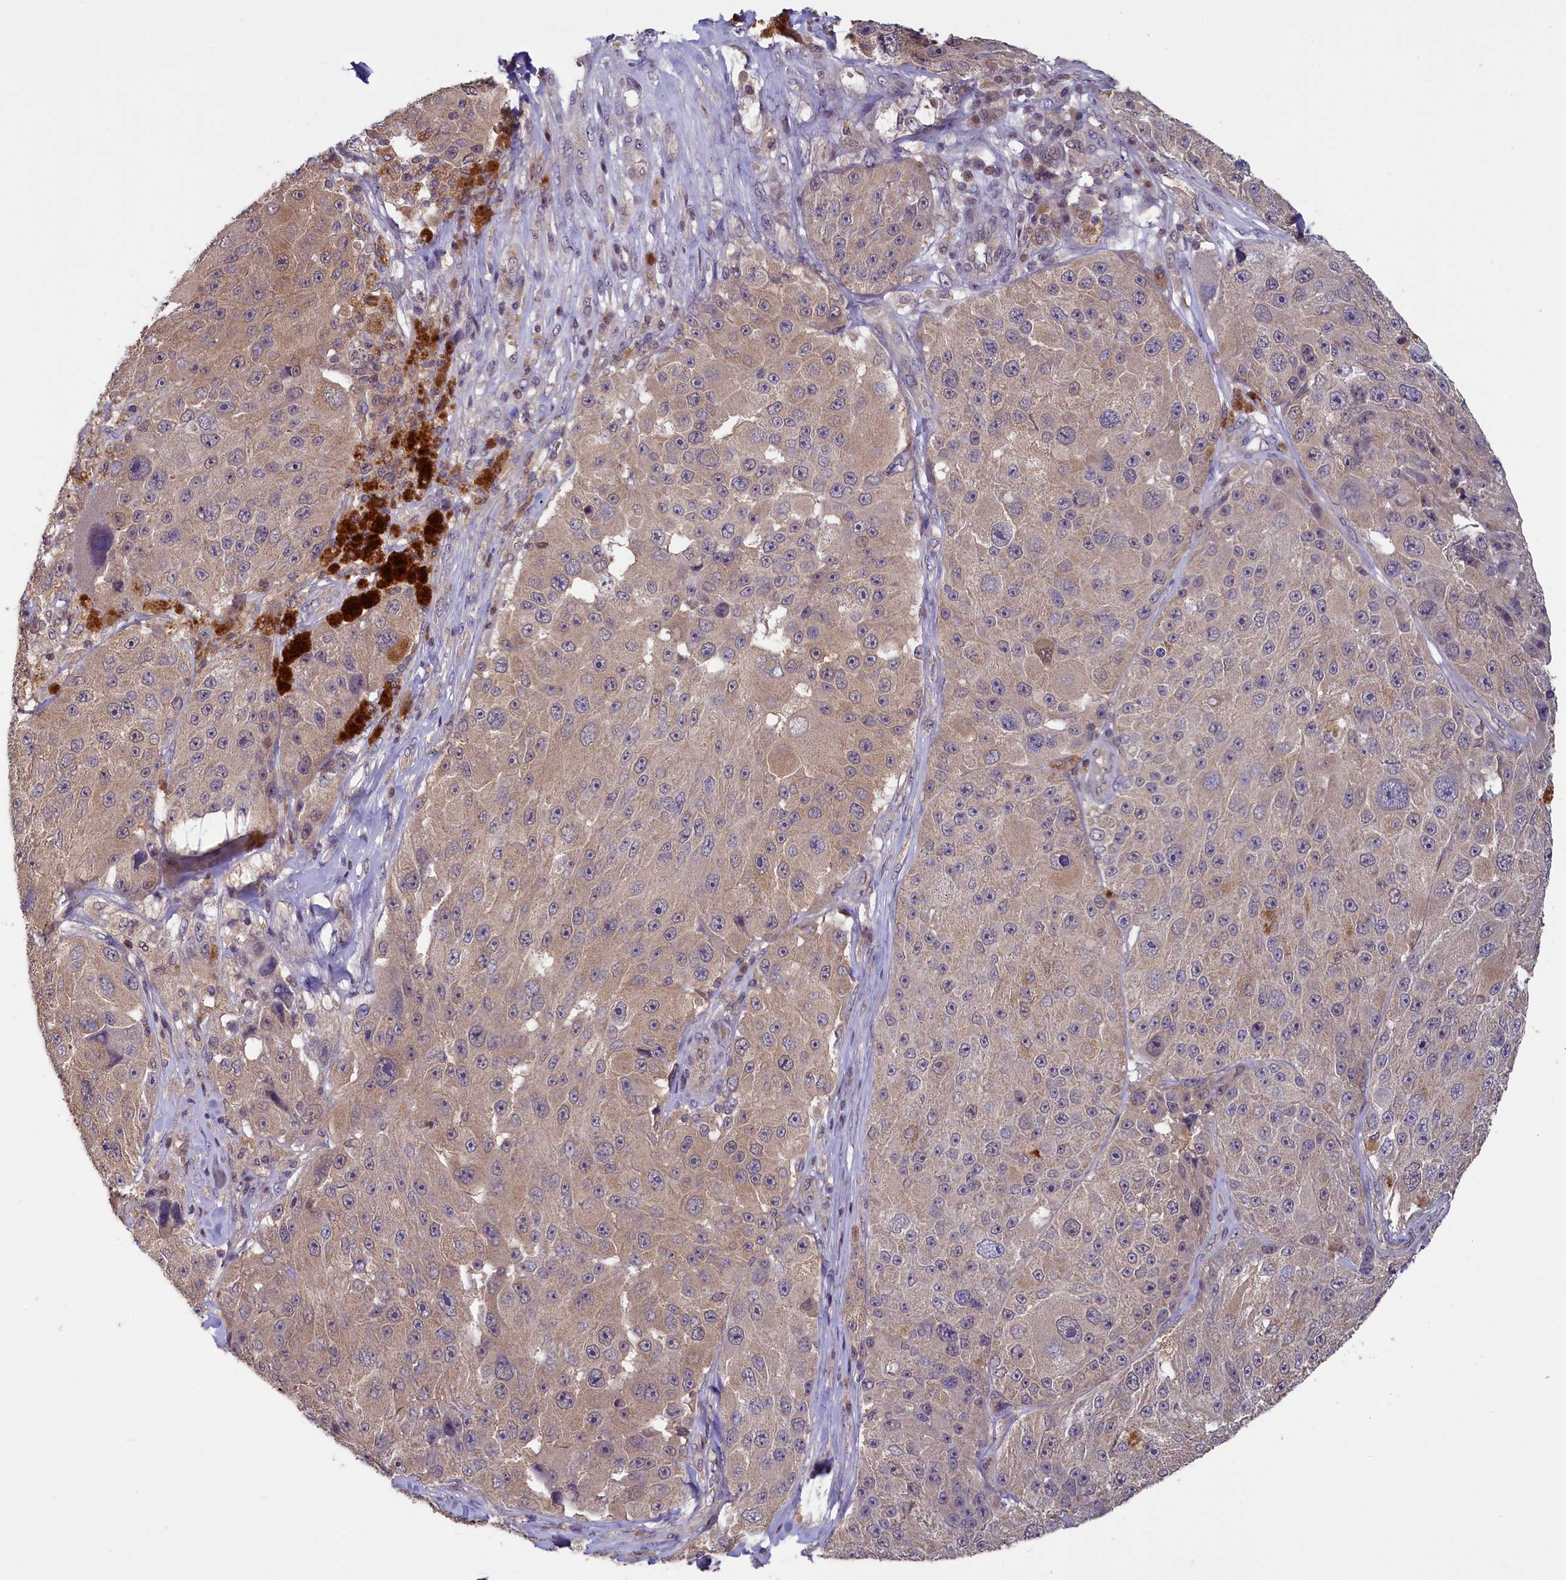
{"staining": {"intensity": "negative", "quantity": "none", "location": "none"}, "tissue": "melanoma", "cell_type": "Tumor cells", "image_type": "cancer", "snomed": [{"axis": "morphology", "description": "Malignant melanoma, Metastatic site"}, {"axis": "topography", "description": "Lymph node"}], "caption": "Immunohistochemistry (IHC) image of neoplastic tissue: melanoma stained with DAB reveals no significant protein positivity in tumor cells.", "gene": "NUBP1", "patient": {"sex": "male", "age": 62}}